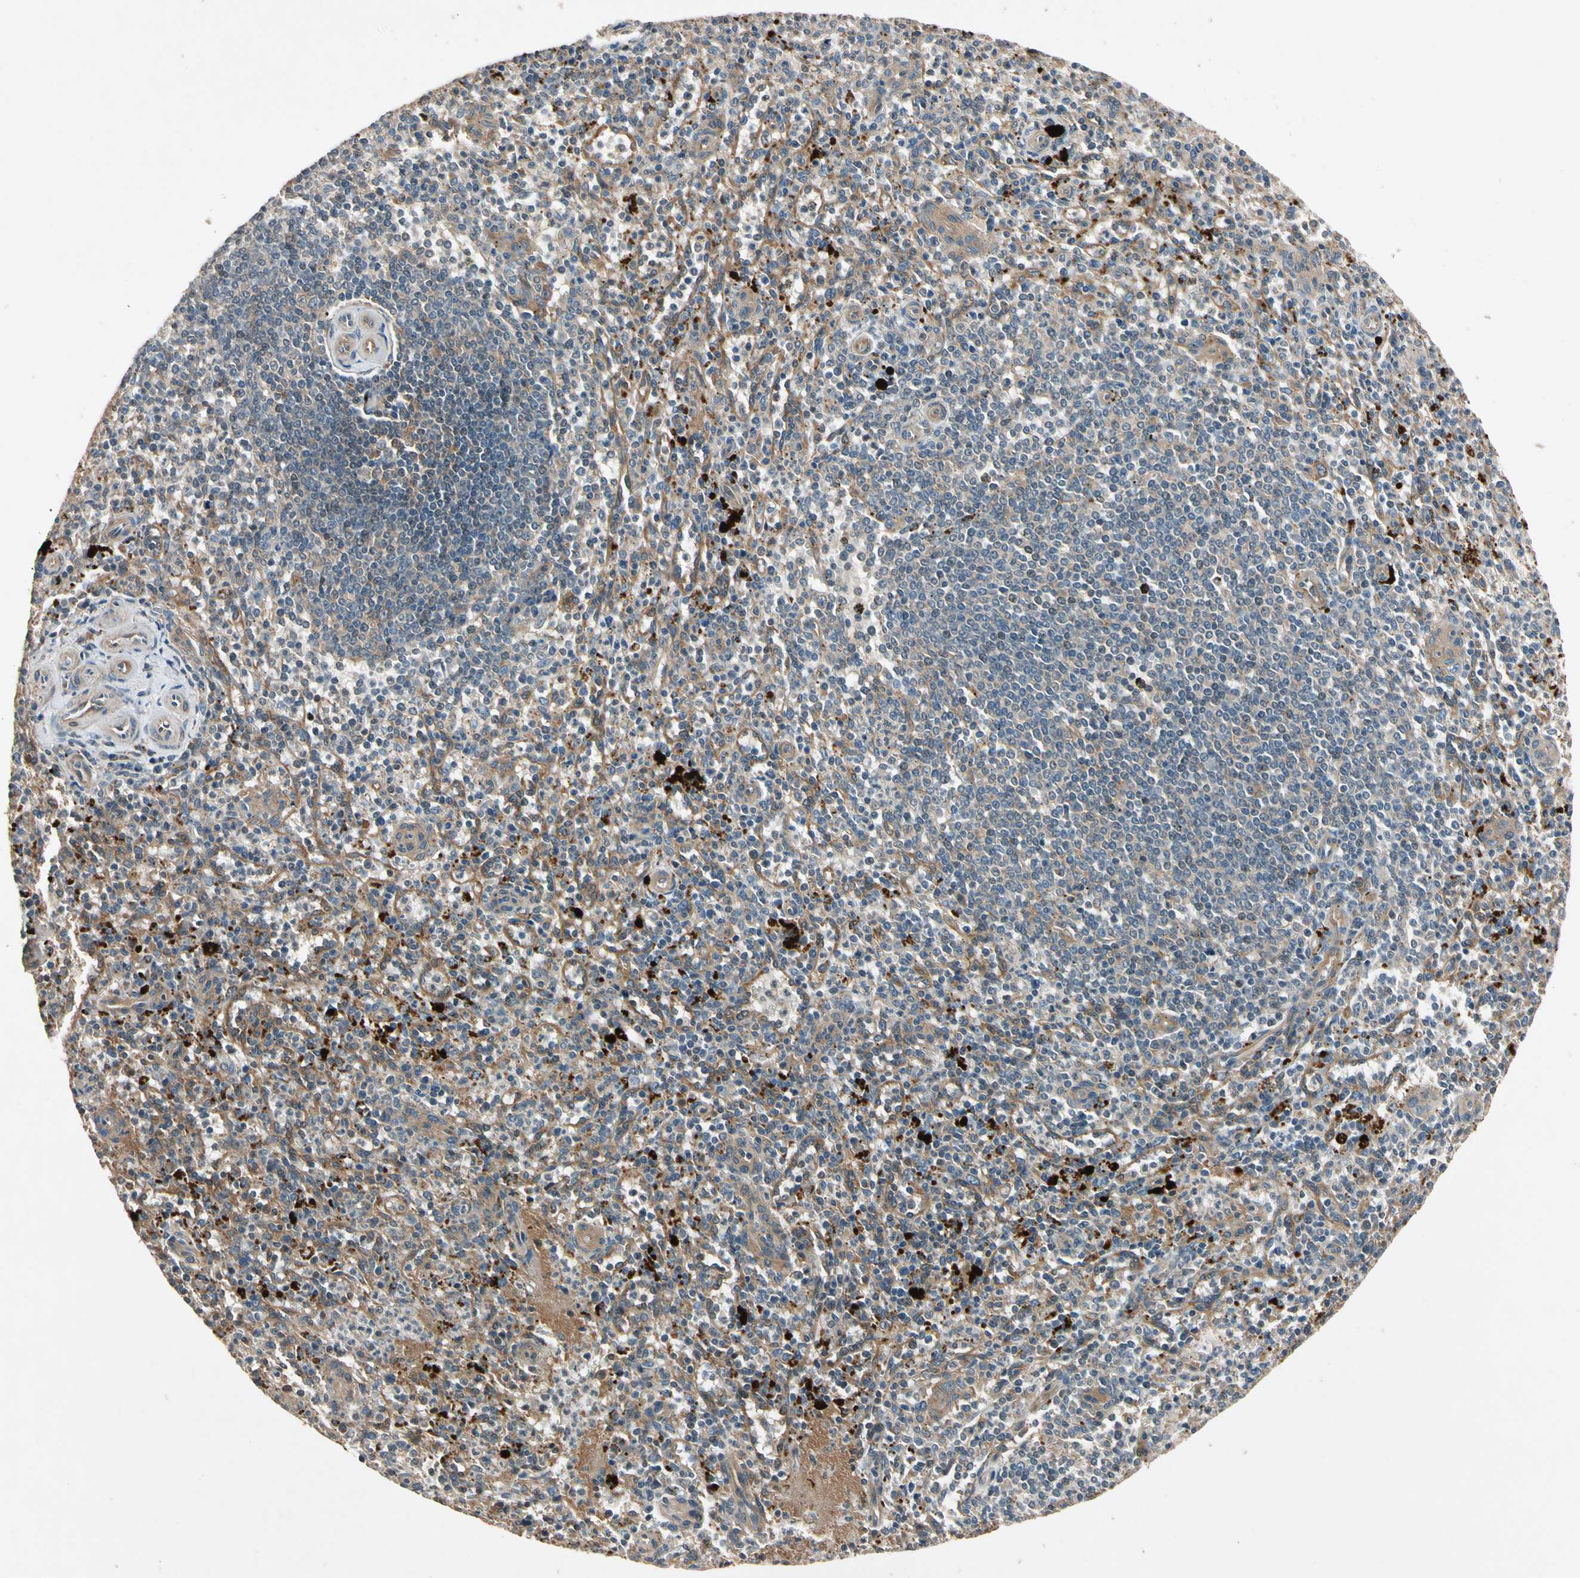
{"staining": {"intensity": "weak", "quantity": ">75%", "location": "cytoplasmic/membranous"}, "tissue": "spleen", "cell_type": "Cells in red pulp", "image_type": "normal", "snomed": [{"axis": "morphology", "description": "Normal tissue, NOS"}, {"axis": "topography", "description": "Spleen"}], "caption": "Weak cytoplasmic/membranous protein staining is appreciated in about >75% of cells in red pulp in spleen.", "gene": "ROCK2", "patient": {"sex": "male", "age": 72}}